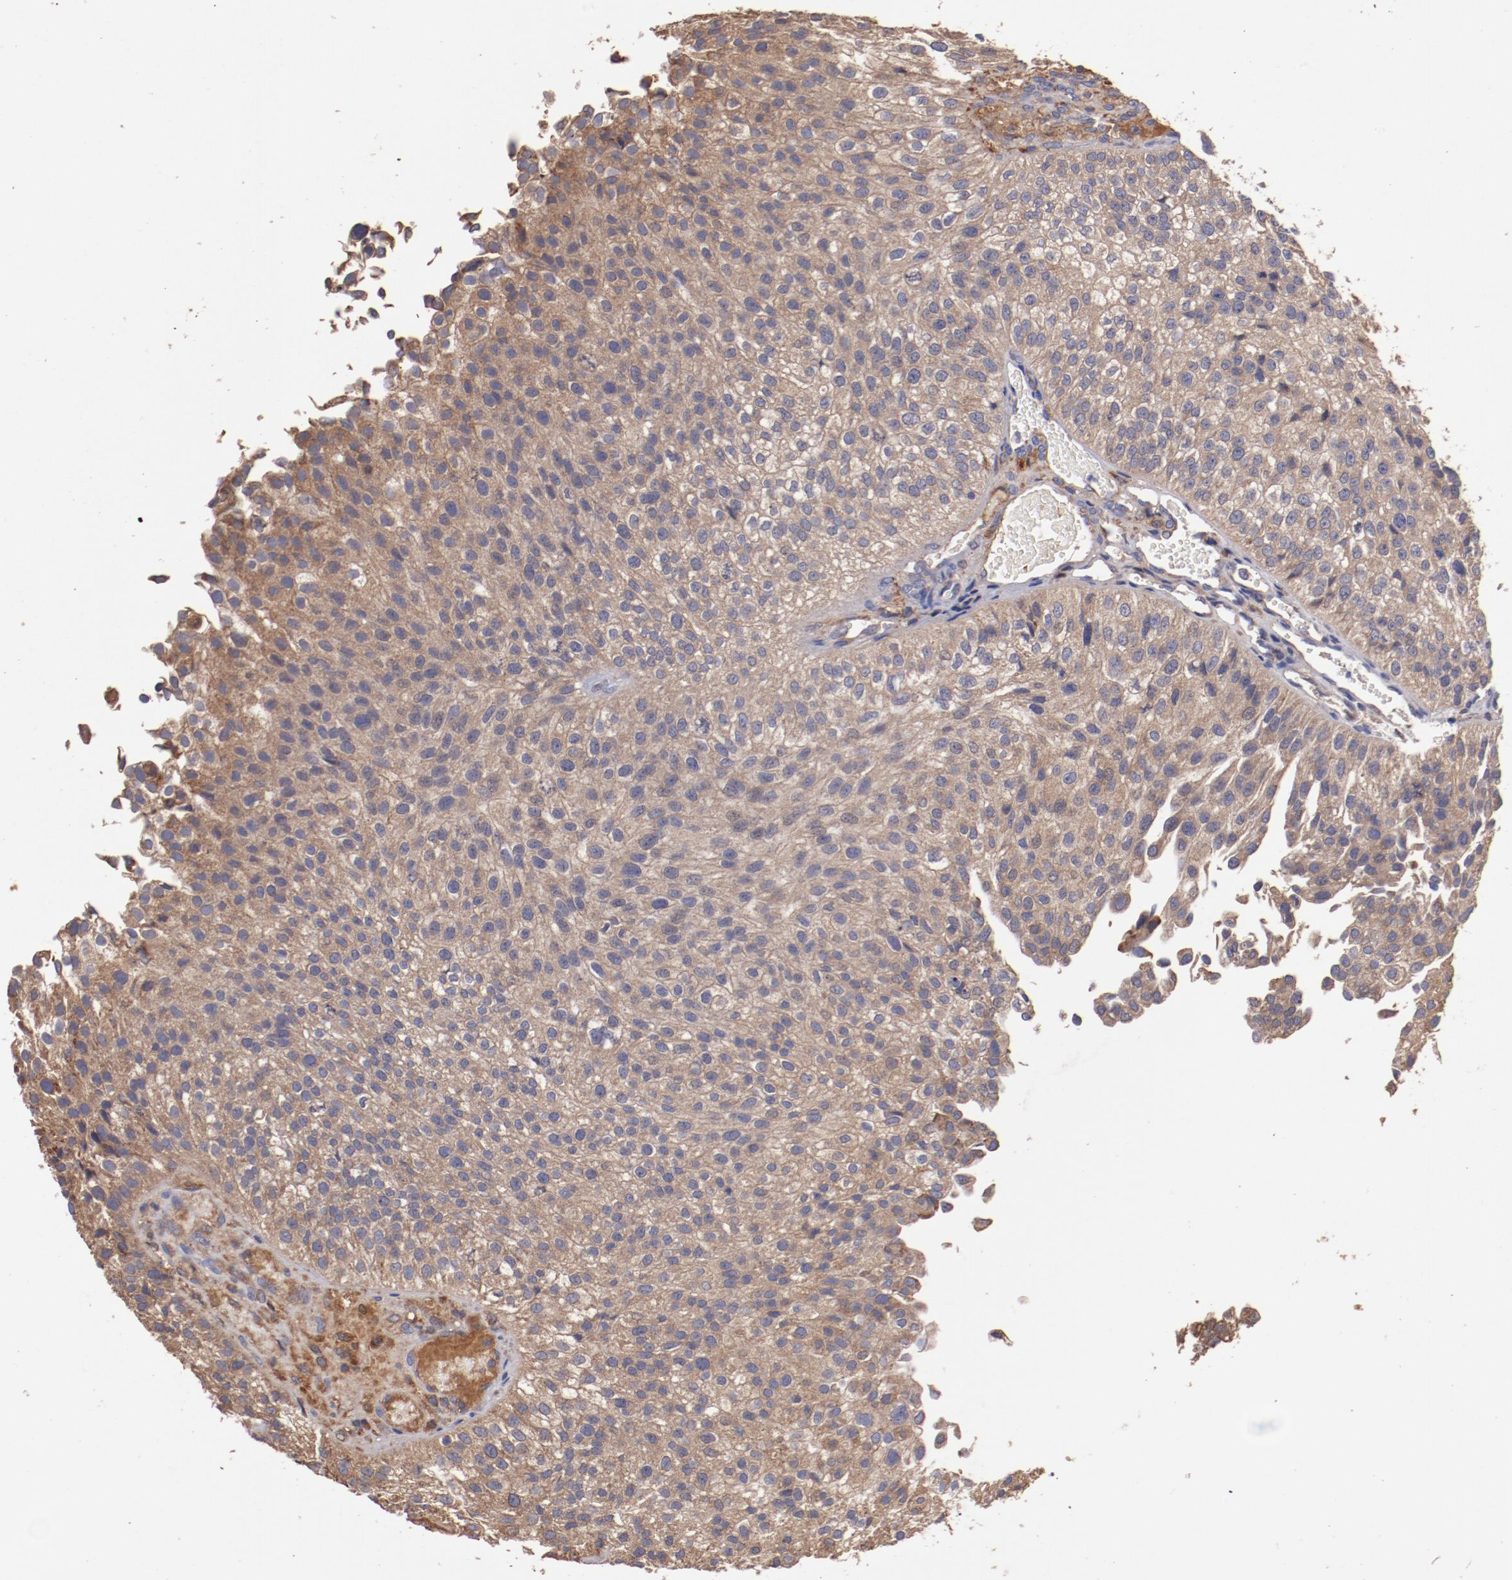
{"staining": {"intensity": "moderate", "quantity": ">75%", "location": "cytoplasmic/membranous"}, "tissue": "urothelial cancer", "cell_type": "Tumor cells", "image_type": "cancer", "snomed": [{"axis": "morphology", "description": "Urothelial carcinoma, Low grade"}, {"axis": "topography", "description": "Urinary bladder"}], "caption": "Immunohistochemistry (IHC) staining of urothelial cancer, which demonstrates medium levels of moderate cytoplasmic/membranous staining in approximately >75% of tumor cells indicating moderate cytoplasmic/membranous protein expression. The staining was performed using DAB (brown) for protein detection and nuclei were counterstained in hematoxylin (blue).", "gene": "NFKBIE", "patient": {"sex": "female", "age": 89}}